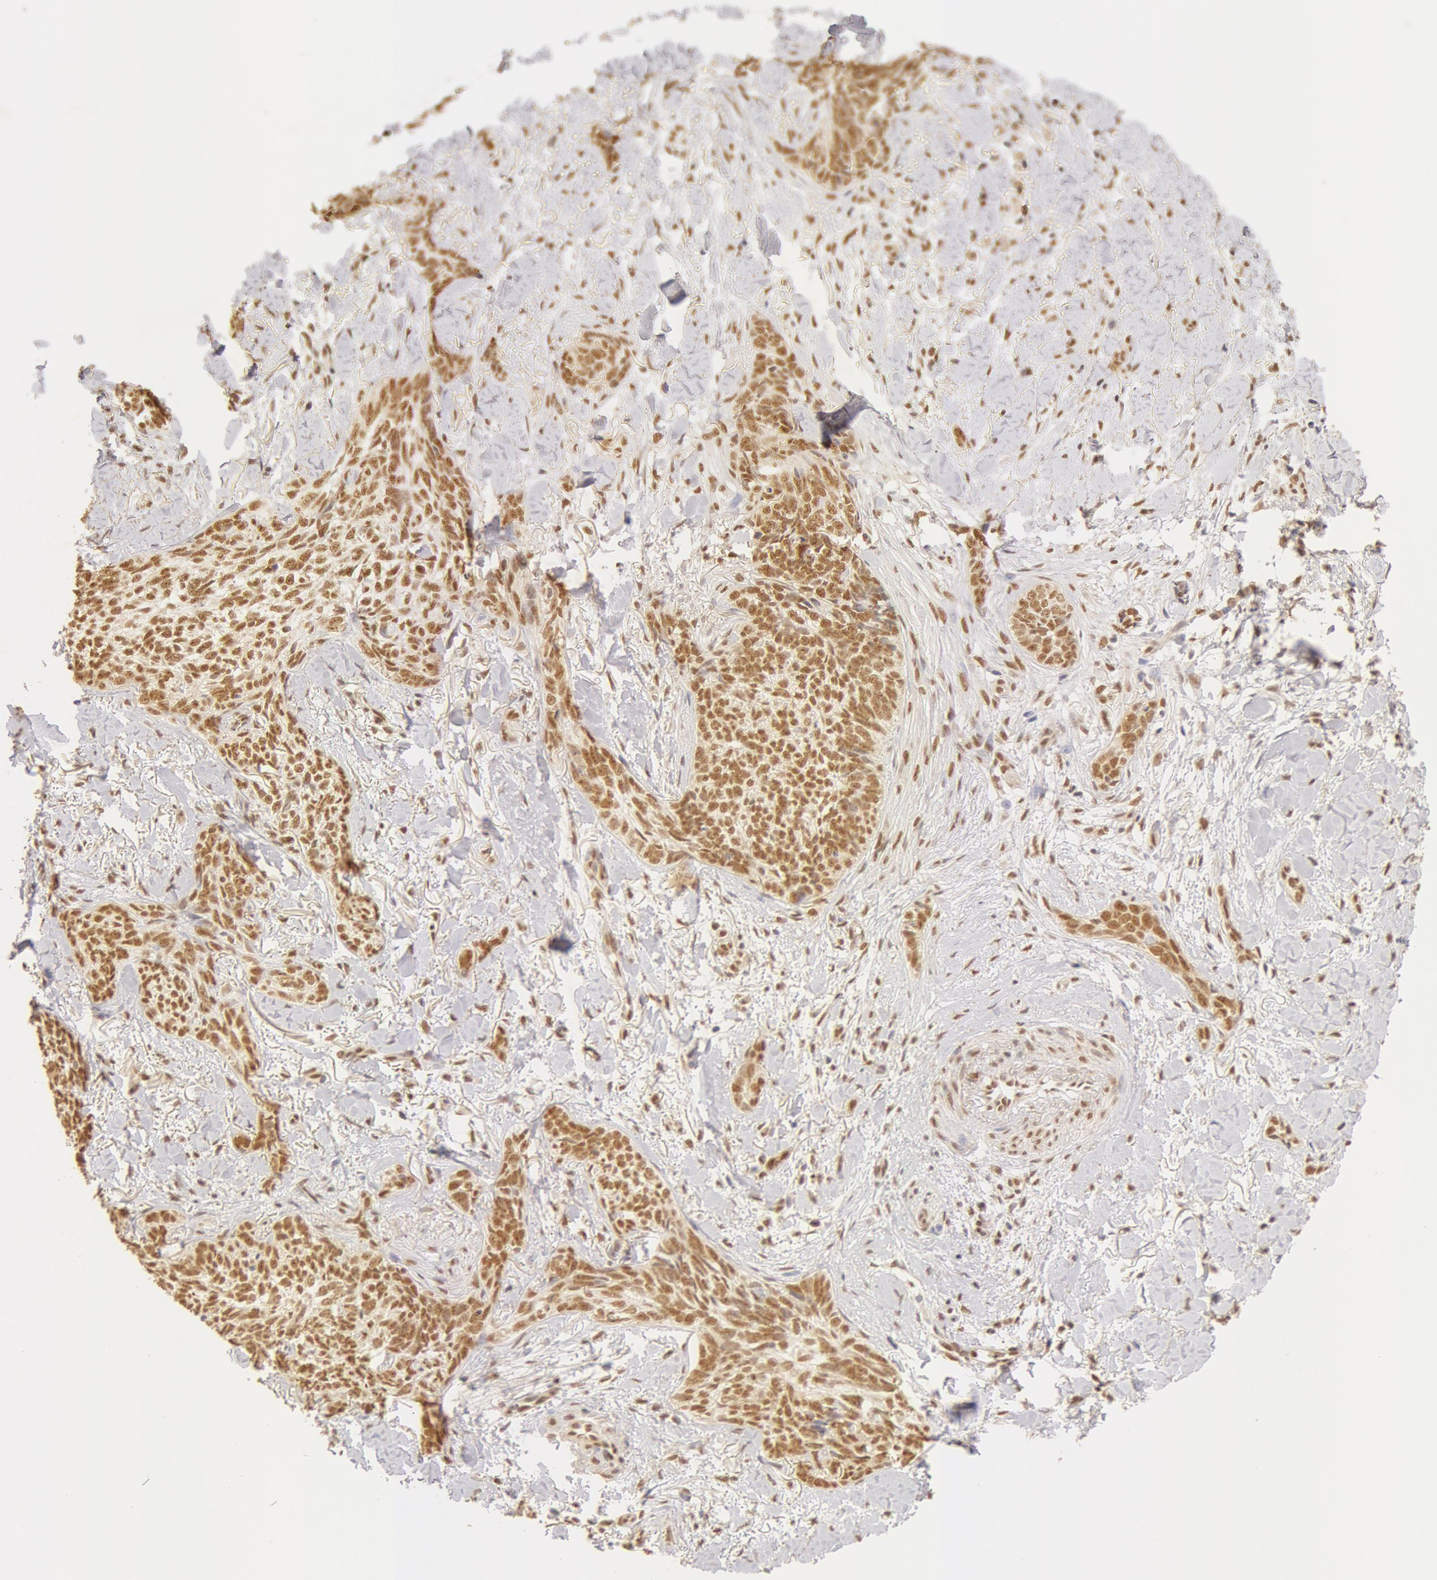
{"staining": {"intensity": "moderate", "quantity": ">75%", "location": "cytoplasmic/membranous,nuclear"}, "tissue": "skin cancer", "cell_type": "Tumor cells", "image_type": "cancer", "snomed": [{"axis": "morphology", "description": "Basal cell carcinoma"}, {"axis": "topography", "description": "Skin"}], "caption": "This is an image of IHC staining of skin basal cell carcinoma, which shows moderate staining in the cytoplasmic/membranous and nuclear of tumor cells.", "gene": "SNRNP70", "patient": {"sex": "female", "age": 81}}